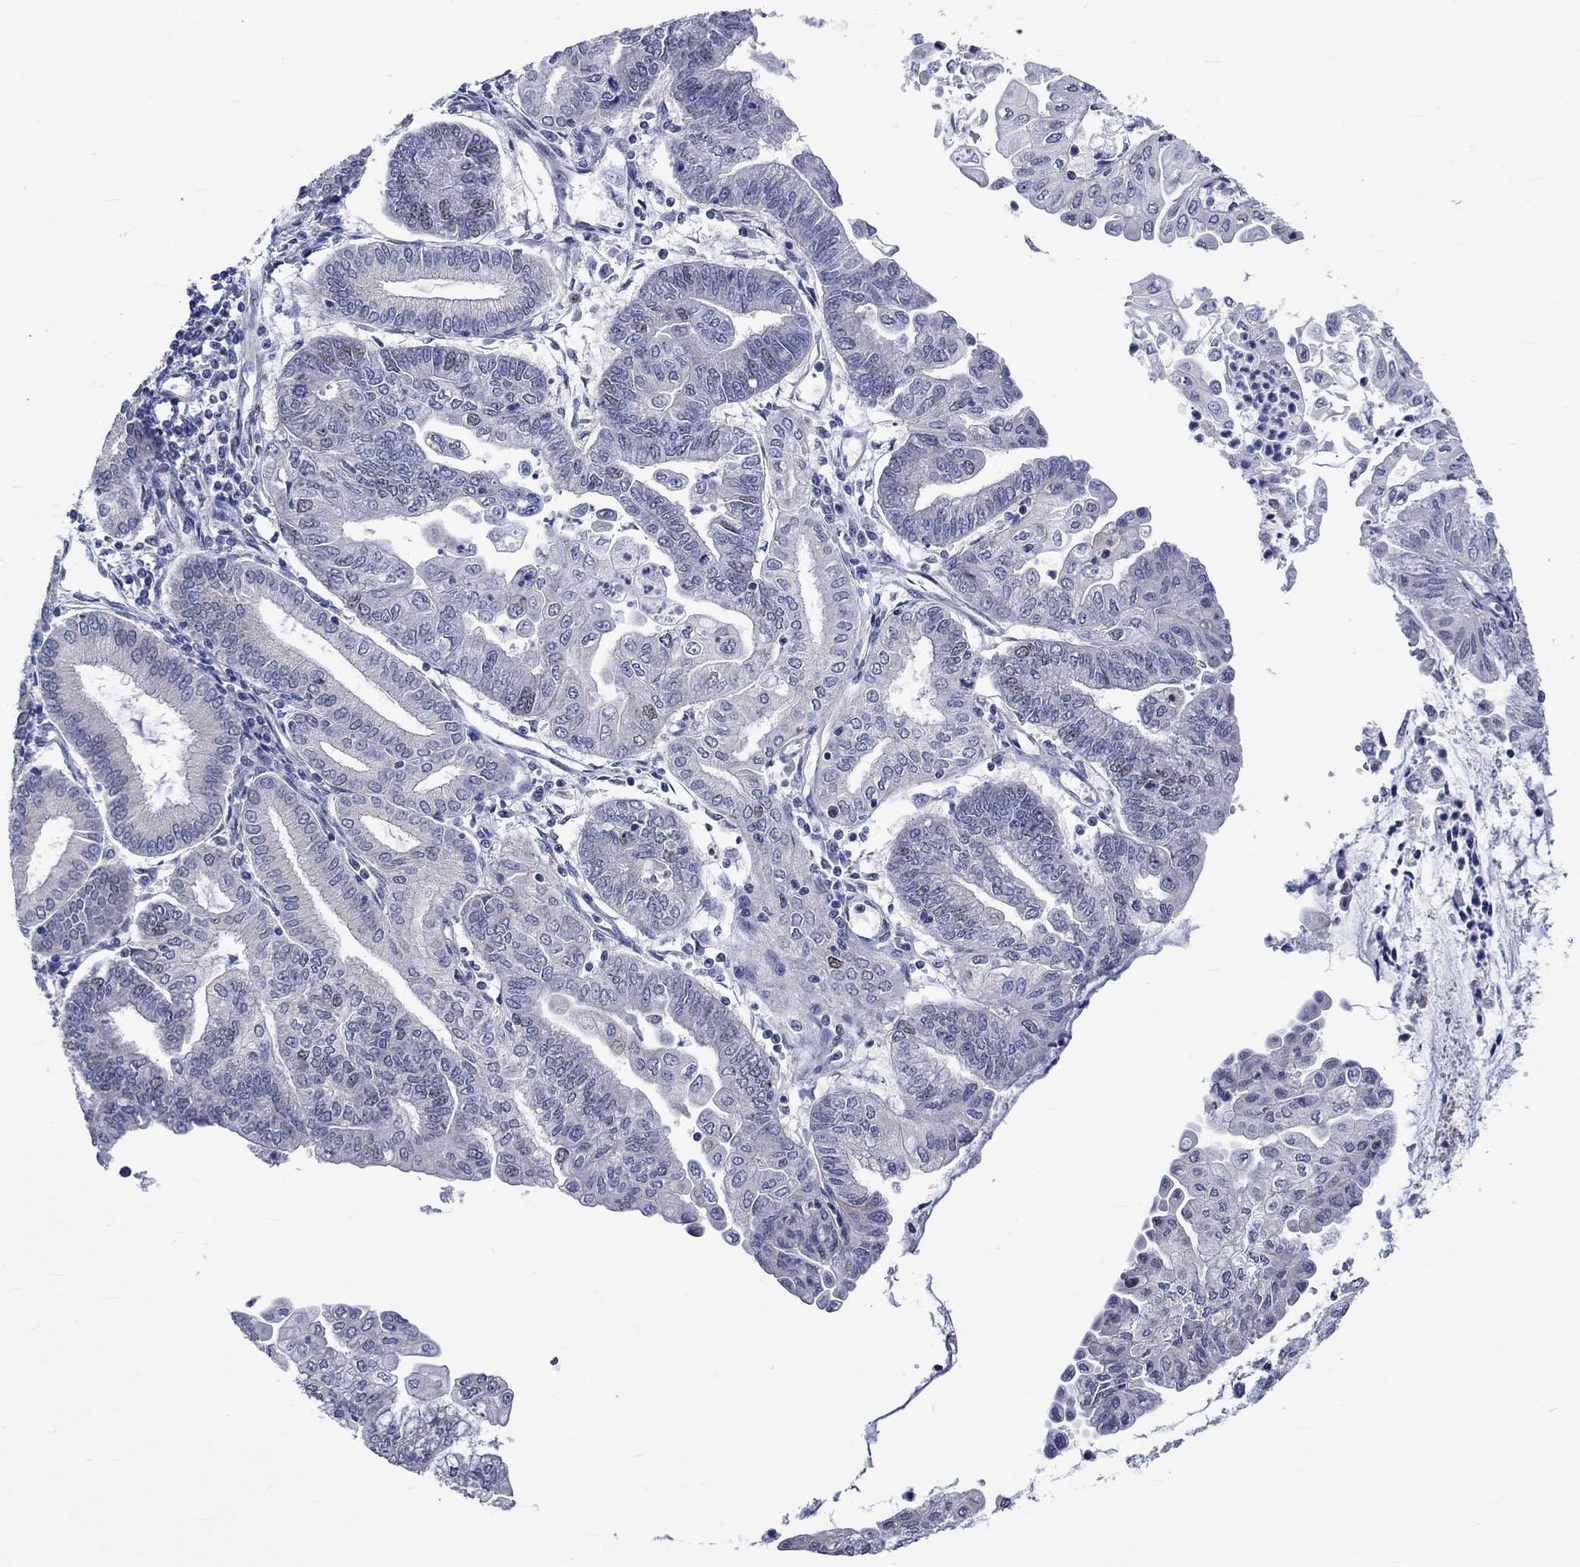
{"staining": {"intensity": "weak", "quantity": "<25%", "location": "nuclear"}, "tissue": "endometrial cancer", "cell_type": "Tumor cells", "image_type": "cancer", "snomed": [{"axis": "morphology", "description": "Adenocarcinoma, NOS"}, {"axis": "topography", "description": "Endometrium"}], "caption": "This image is of endometrial cancer (adenocarcinoma) stained with immunohistochemistry to label a protein in brown with the nuclei are counter-stained blue. There is no positivity in tumor cells. (DAB (3,3'-diaminobenzidine) immunohistochemistry (IHC) visualized using brightfield microscopy, high magnification).", "gene": "E2F8", "patient": {"sex": "female", "age": 55}}